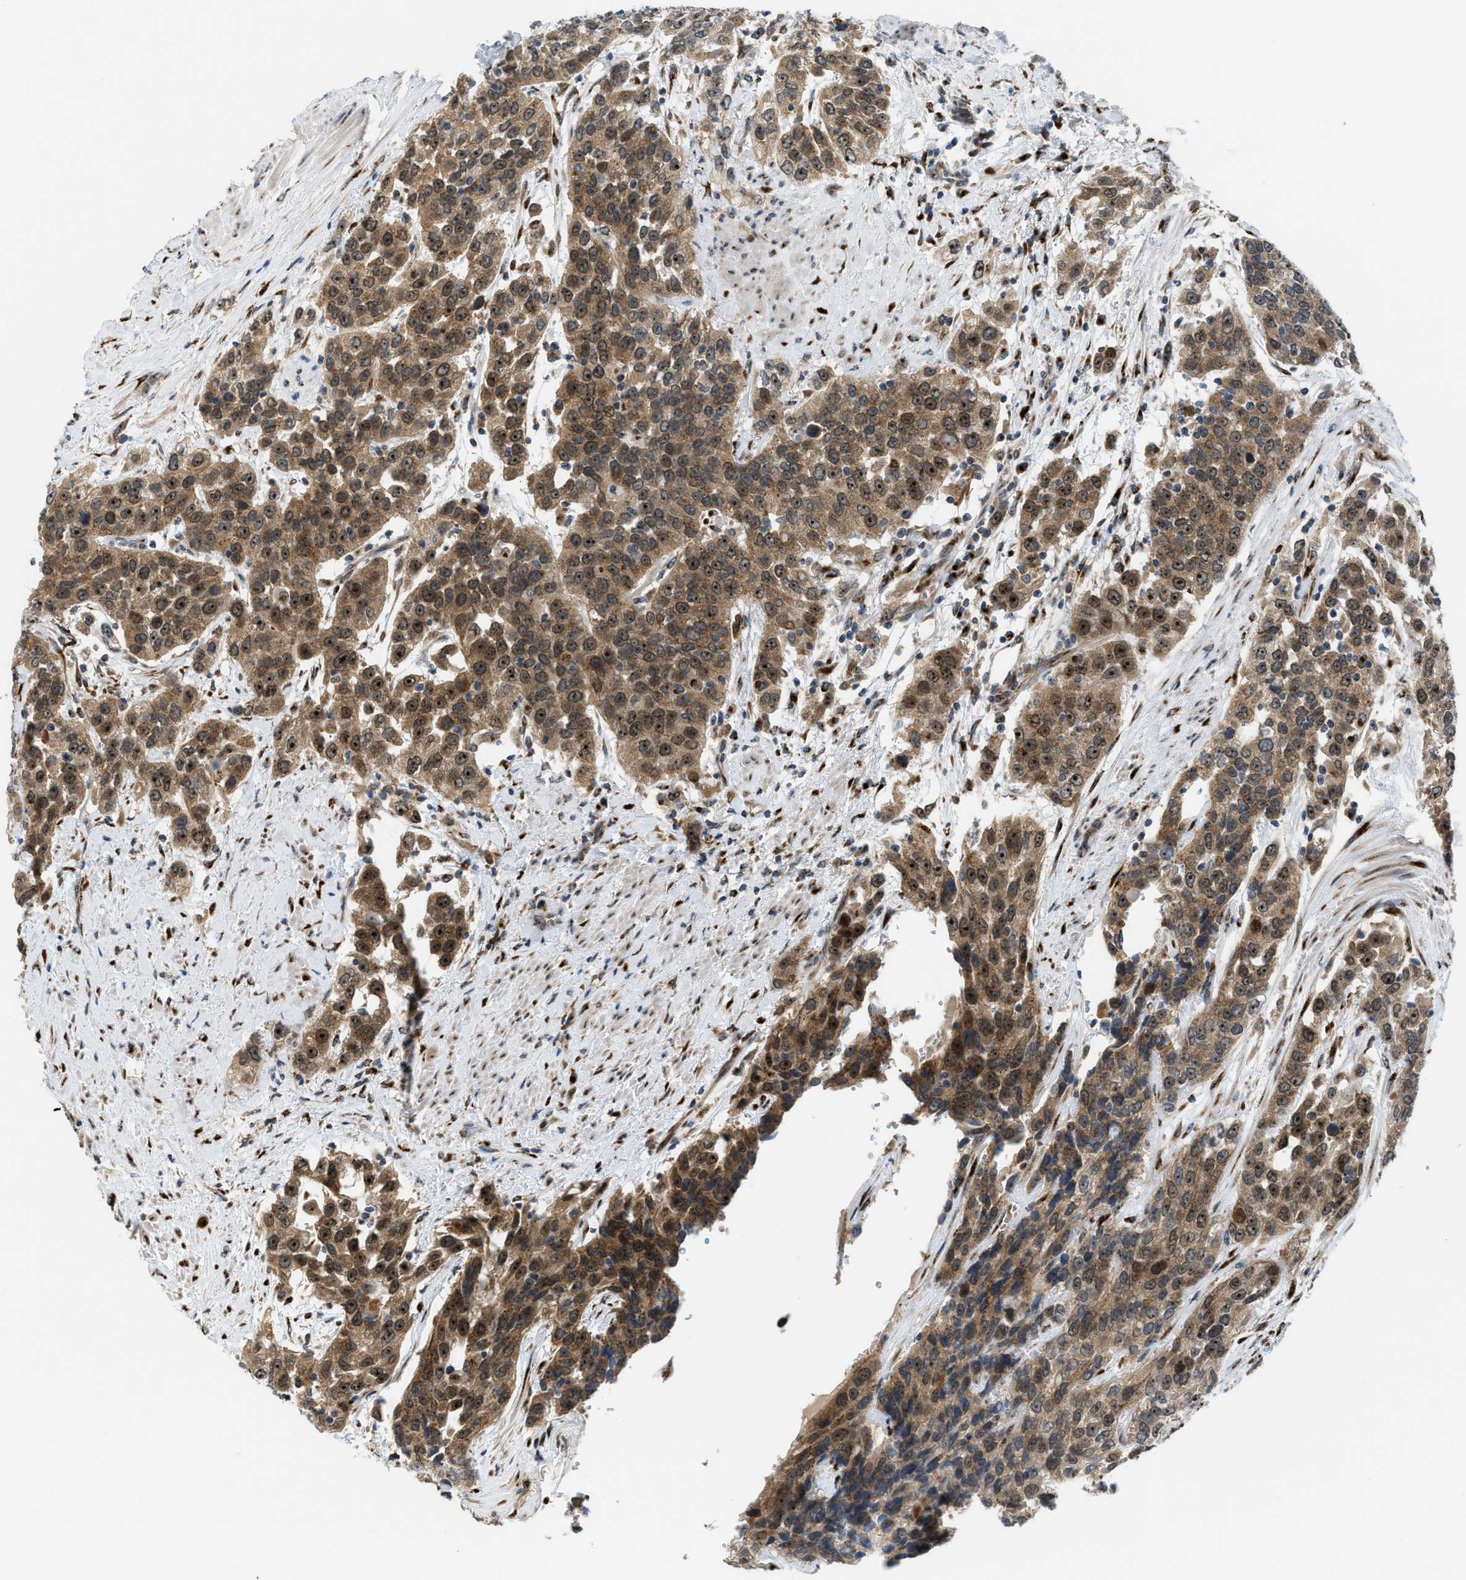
{"staining": {"intensity": "moderate", "quantity": ">75%", "location": "cytoplasmic/membranous,nuclear"}, "tissue": "urothelial cancer", "cell_type": "Tumor cells", "image_type": "cancer", "snomed": [{"axis": "morphology", "description": "Urothelial carcinoma, High grade"}, {"axis": "topography", "description": "Urinary bladder"}], "caption": "Immunohistochemical staining of human high-grade urothelial carcinoma demonstrates moderate cytoplasmic/membranous and nuclear protein staining in about >75% of tumor cells. (Brightfield microscopy of DAB IHC at high magnification).", "gene": "SLC38A10", "patient": {"sex": "female", "age": 80}}